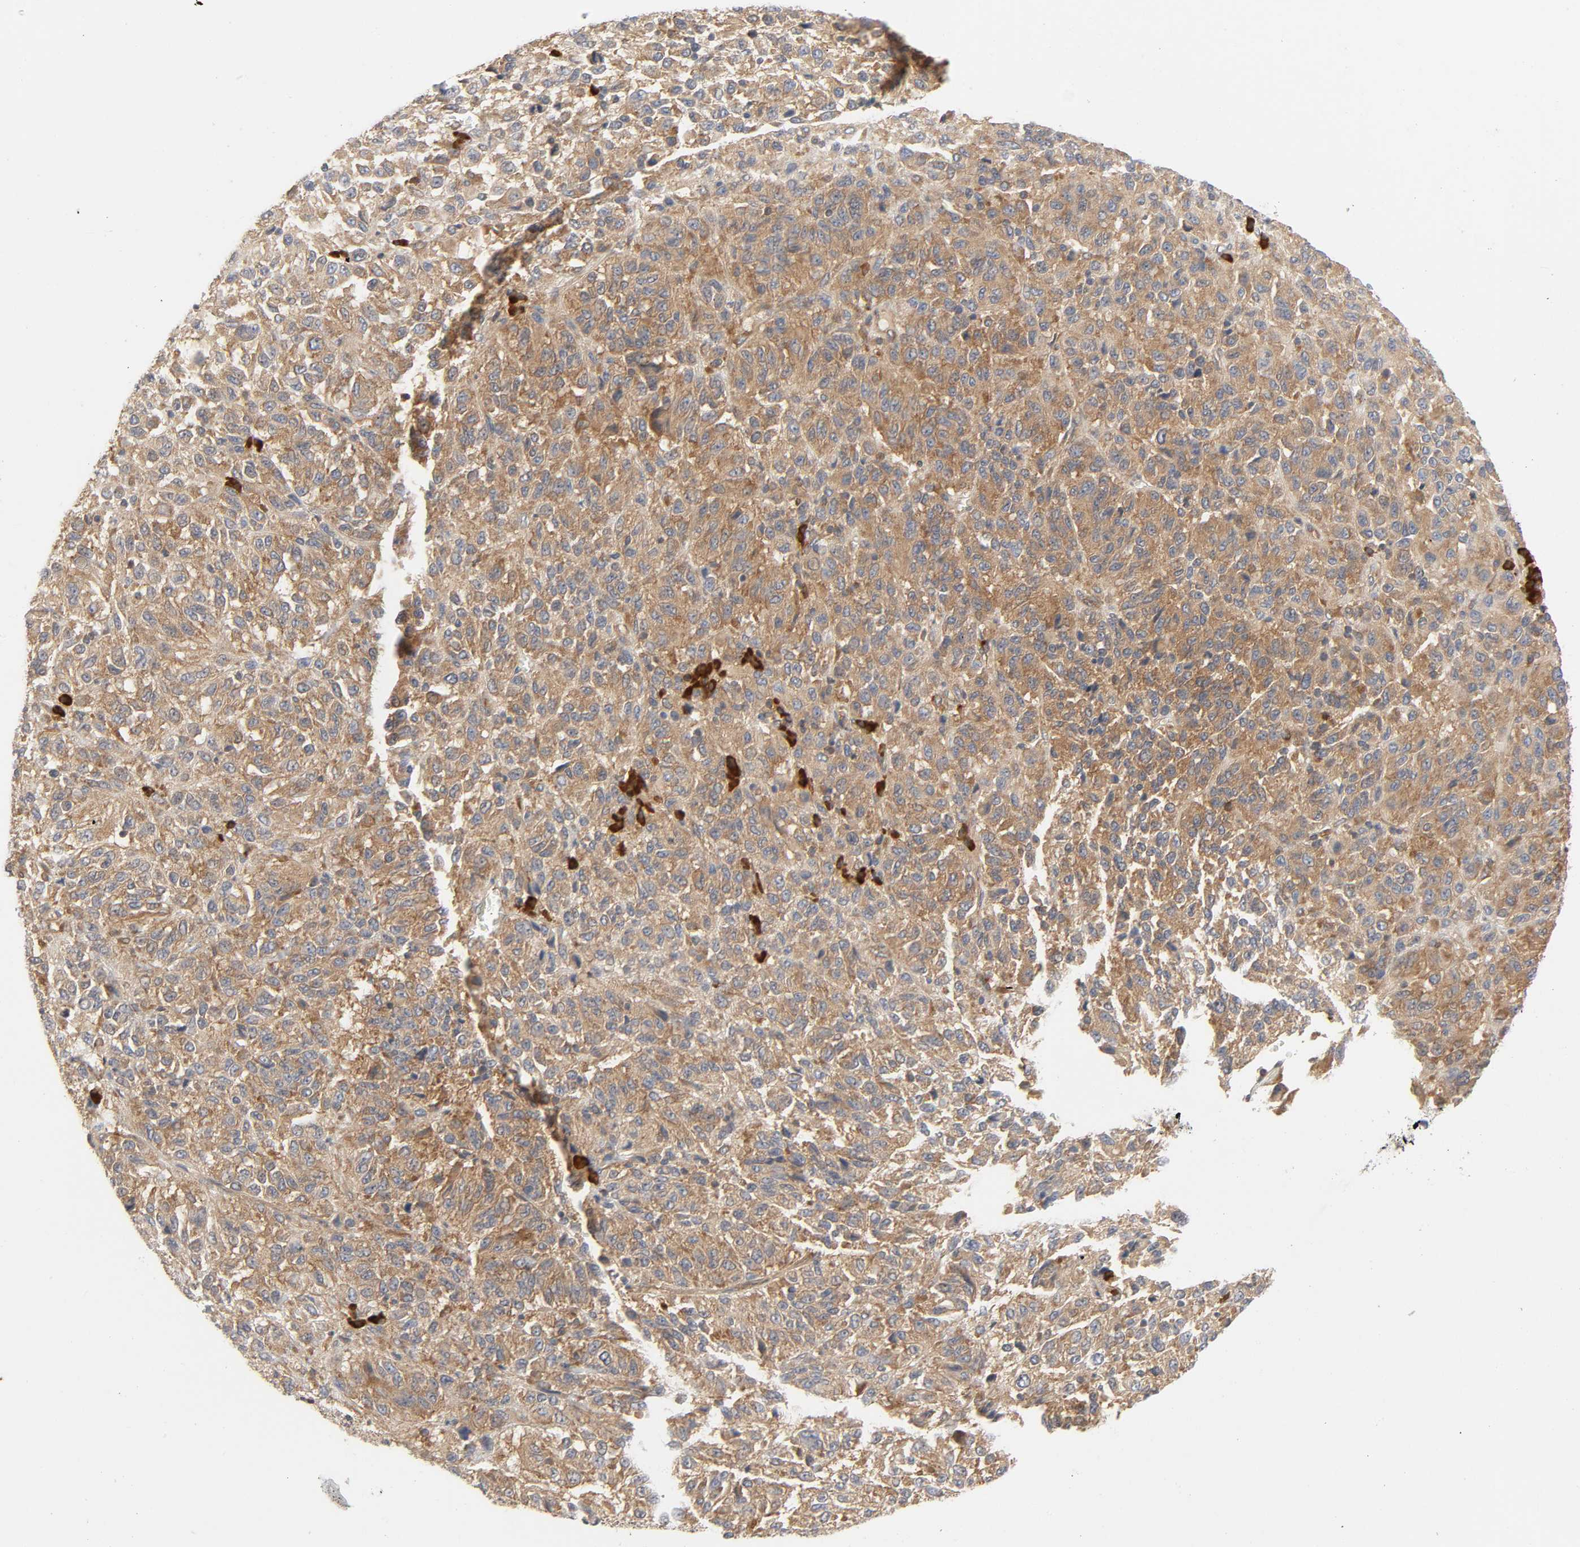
{"staining": {"intensity": "moderate", "quantity": ">75%", "location": "cytoplasmic/membranous"}, "tissue": "melanoma", "cell_type": "Tumor cells", "image_type": "cancer", "snomed": [{"axis": "morphology", "description": "Malignant melanoma, Metastatic site"}, {"axis": "topography", "description": "Lung"}], "caption": "Malignant melanoma (metastatic site) stained with a brown dye reveals moderate cytoplasmic/membranous positive staining in about >75% of tumor cells.", "gene": "SCHIP1", "patient": {"sex": "male", "age": 64}}